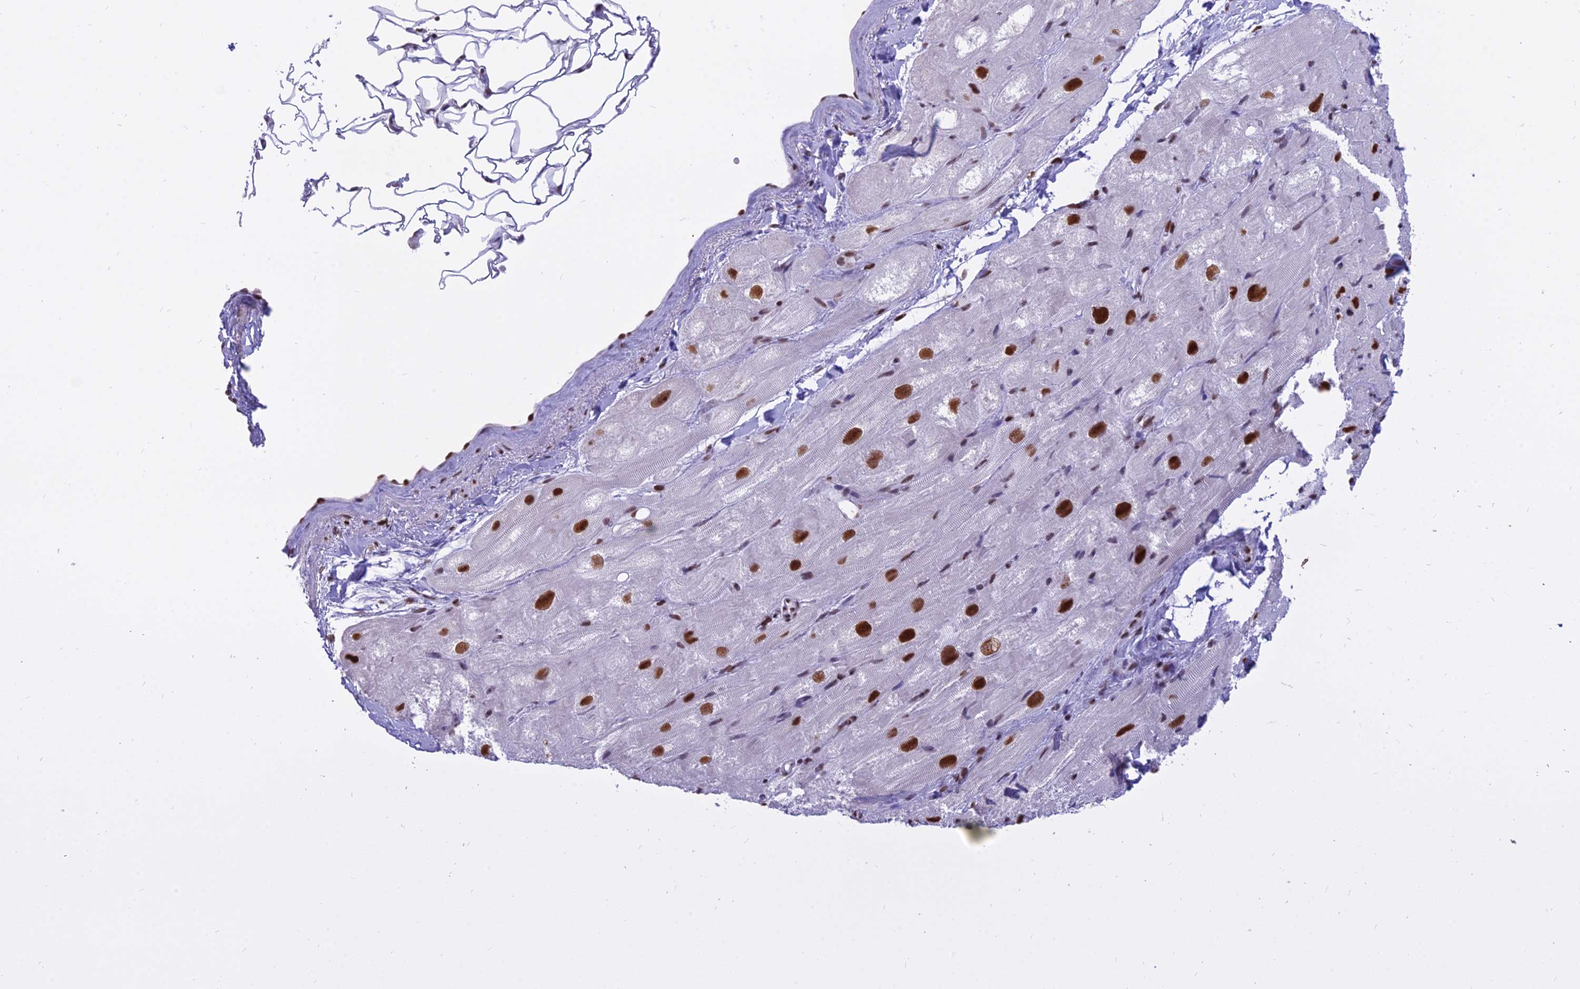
{"staining": {"intensity": "strong", "quantity": ">75%", "location": "nuclear"}, "tissue": "heart muscle", "cell_type": "Cardiomyocytes", "image_type": "normal", "snomed": [{"axis": "morphology", "description": "Normal tissue, NOS"}, {"axis": "topography", "description": "Heart"}], "caption": "Immunohistochemistry photomicrograph of normal heart muscle: human heart muscle stained using IHC exhibits high levels of strong protein expression localized specifically in the nuclear of cardiomyocytes, appearing as a nuclear brown color.", "gene": "PARP1", "patient": {"sex": "male", "age": 50}}